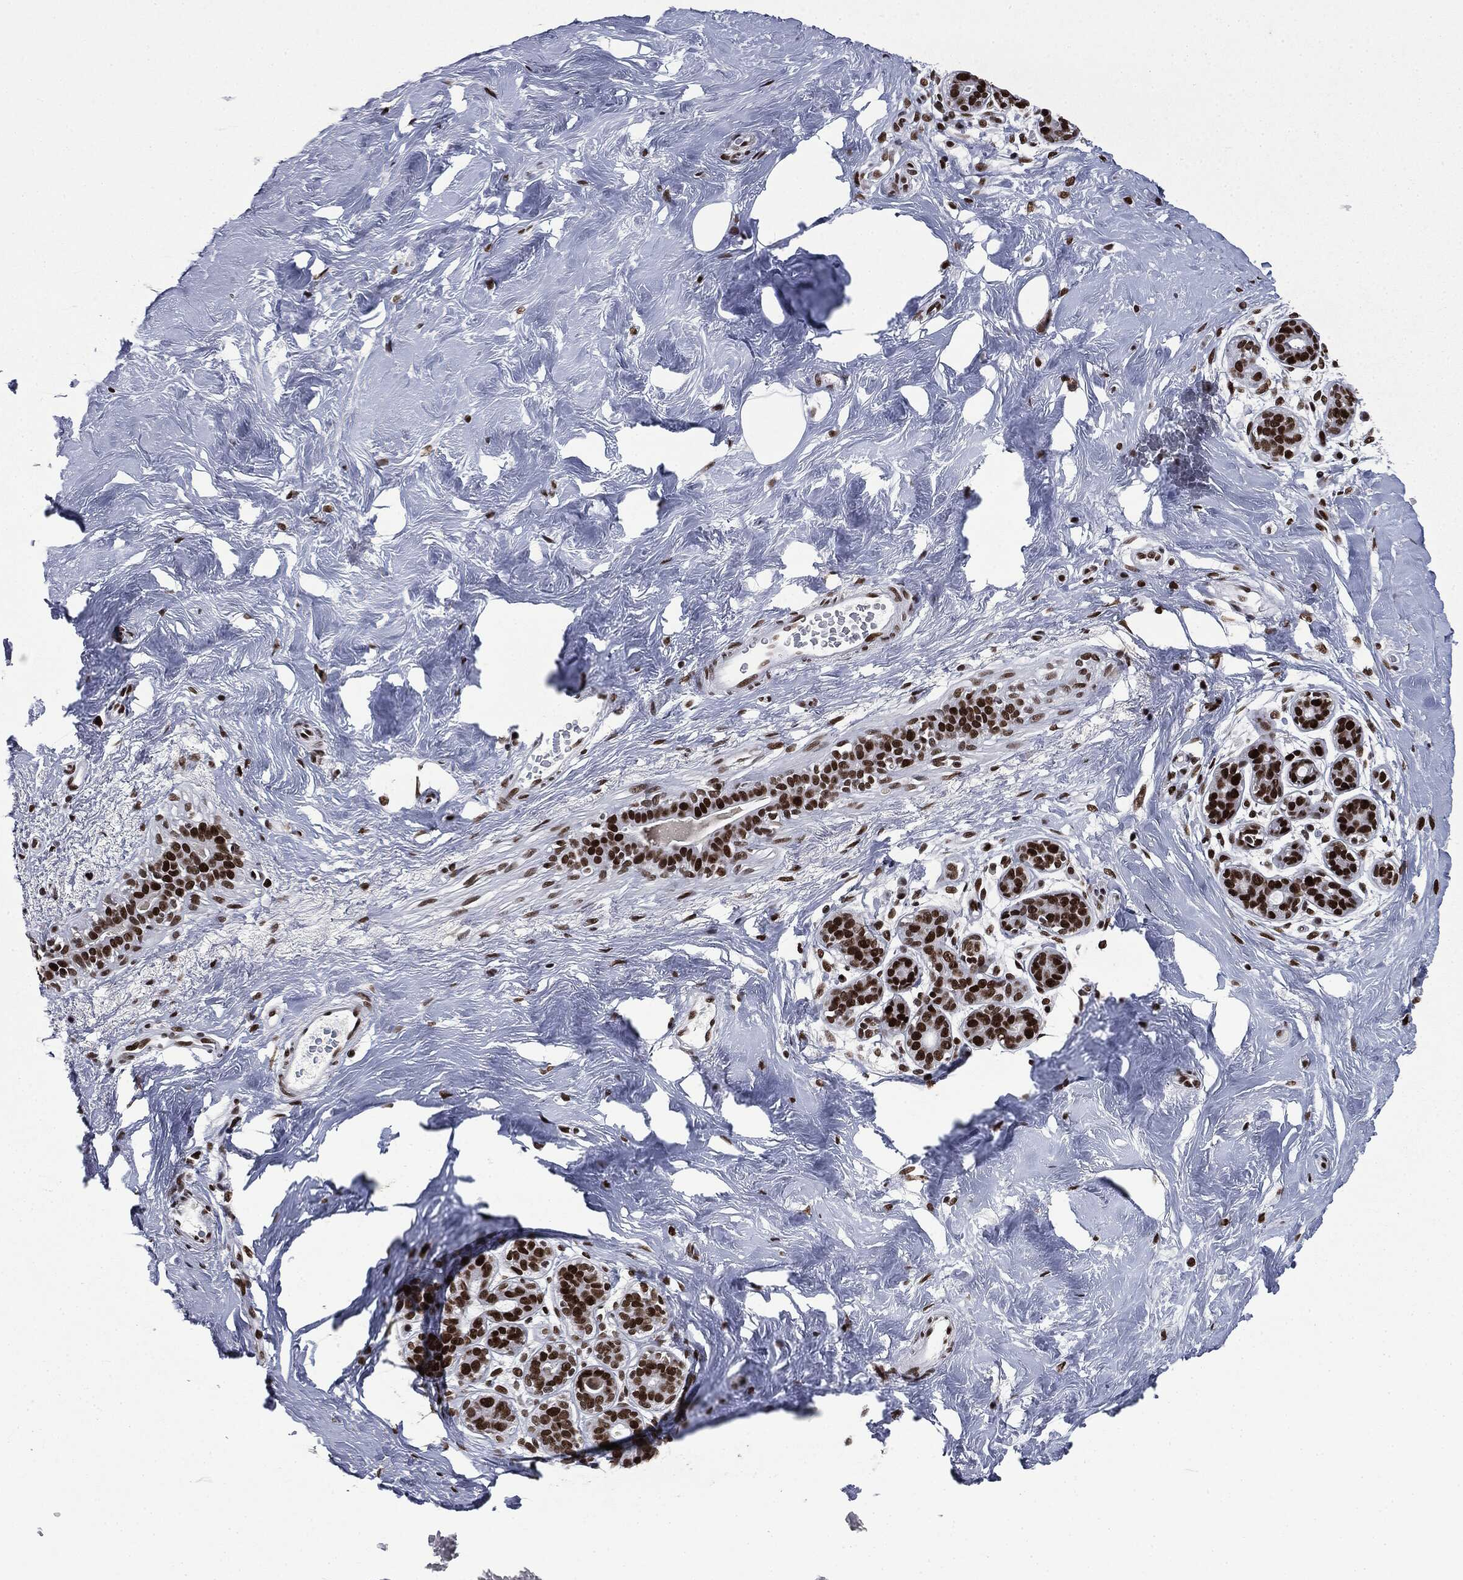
{"staining": {"intensity": "strong", "quantity": ">75%", "location": "nuclear"}, "tissue": "breast", "cell_type": "Glandular cells", "image_type": "normal", "snomed": [{"axis": "morphology", "description": "Normal tissue, NOS"}, {"axis": "topography", "description": "Breast"}], "caption": "Protein staining shows strong nuclear positivity in about >75% of glandular cells in benign breast. The protein is stained brown, and the nuclei are stained in blue (DAB IHC with brightfield microscopy, high magnification).", "gene": "MSH2", "patient": {"sex": "female", "age": 43}}